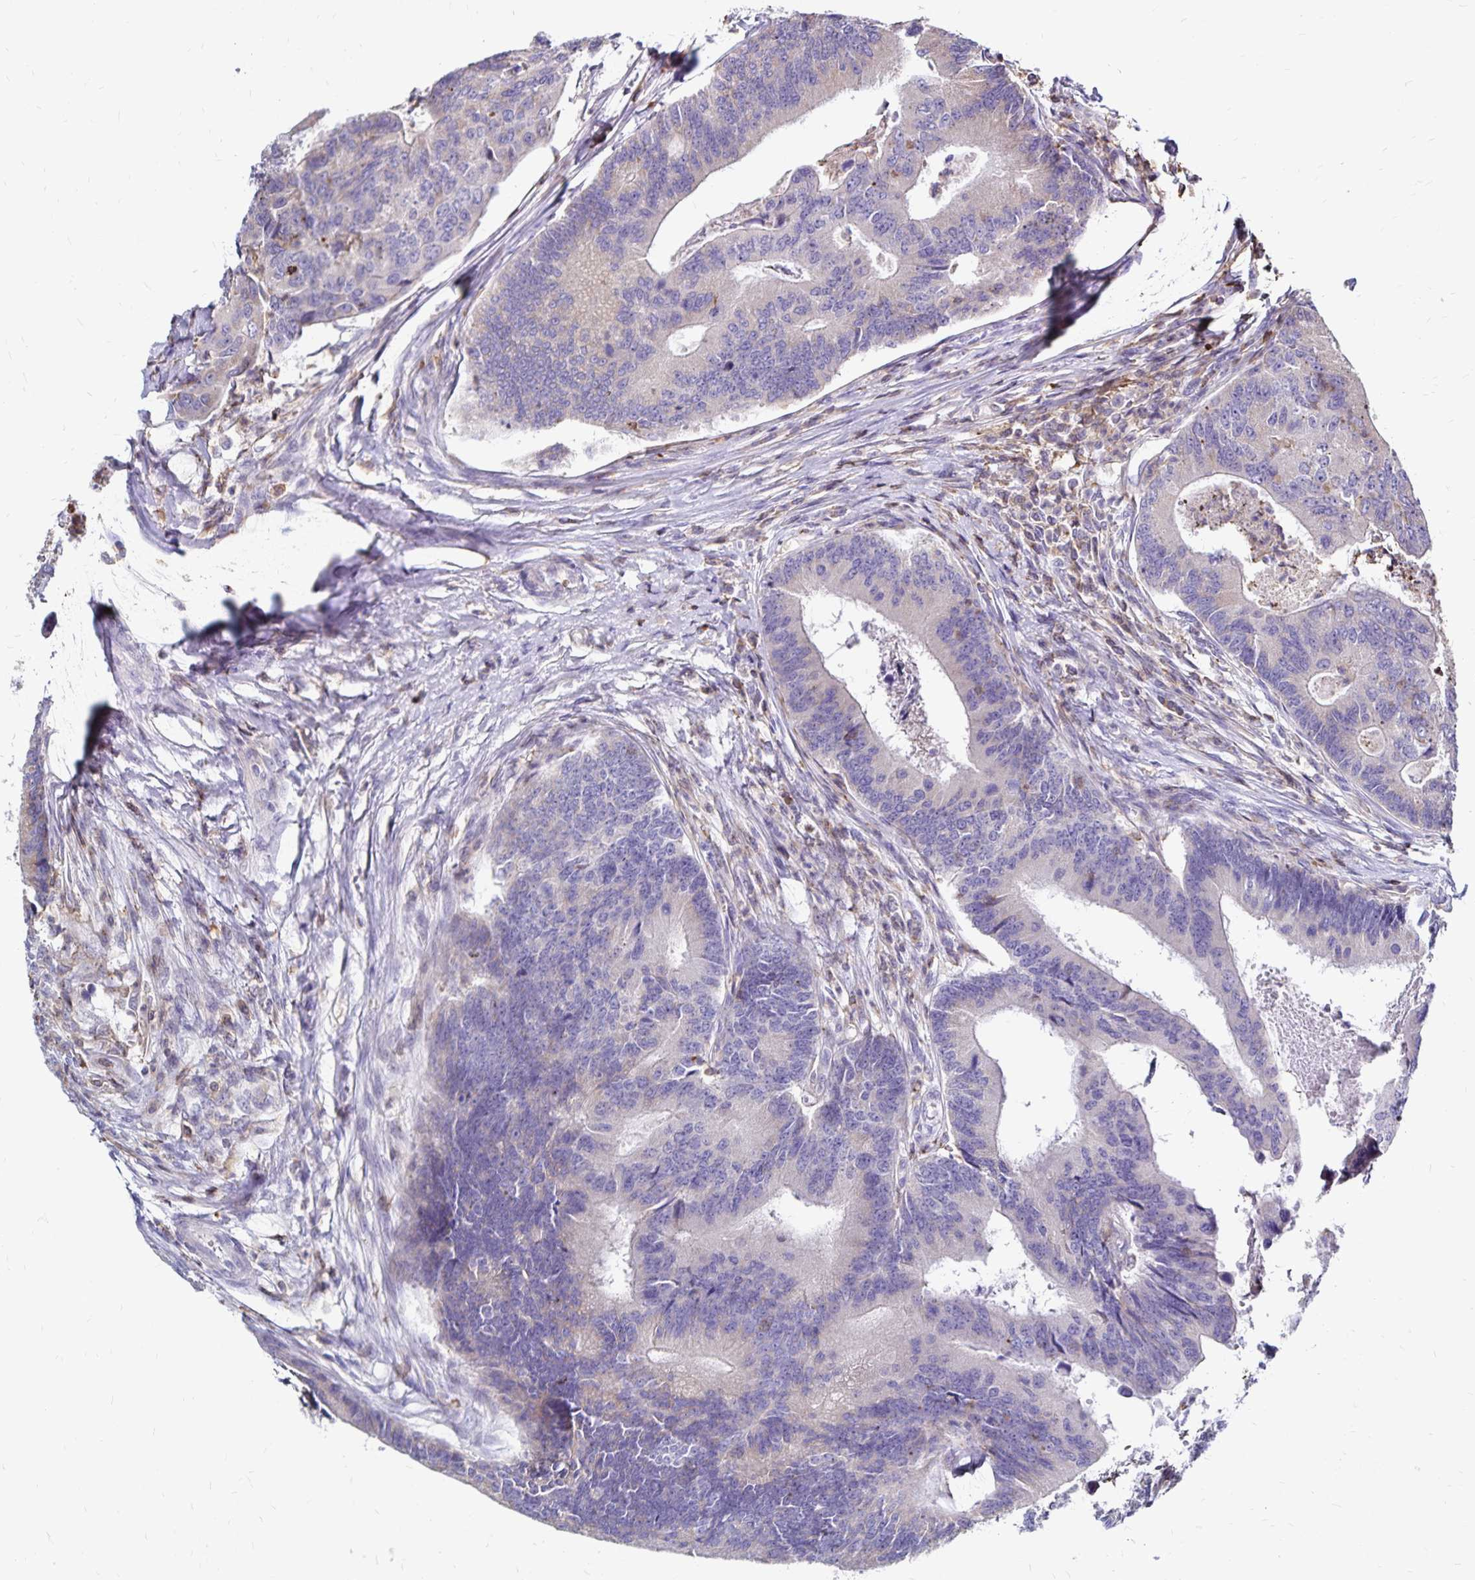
{"staining": {"intensity": "negative", "quantity": "none", "location": "none"}, "tissue": "colorectal cancer", "cell_type": "Tumor cells", "image_type": "cancer", "snomed": [{"axis": "morphology", "description": "Adenocarcinoma, NOS"}, {"axis": "topography", "description": "Colon"}], "caption": "A high-resolution image shows IHC staining of adenocarcinoma (colorectal), which reveals no significant staining in tumor cells.", "gene": "NAGPA", "patient": {"sex": "female", "age": 67}}